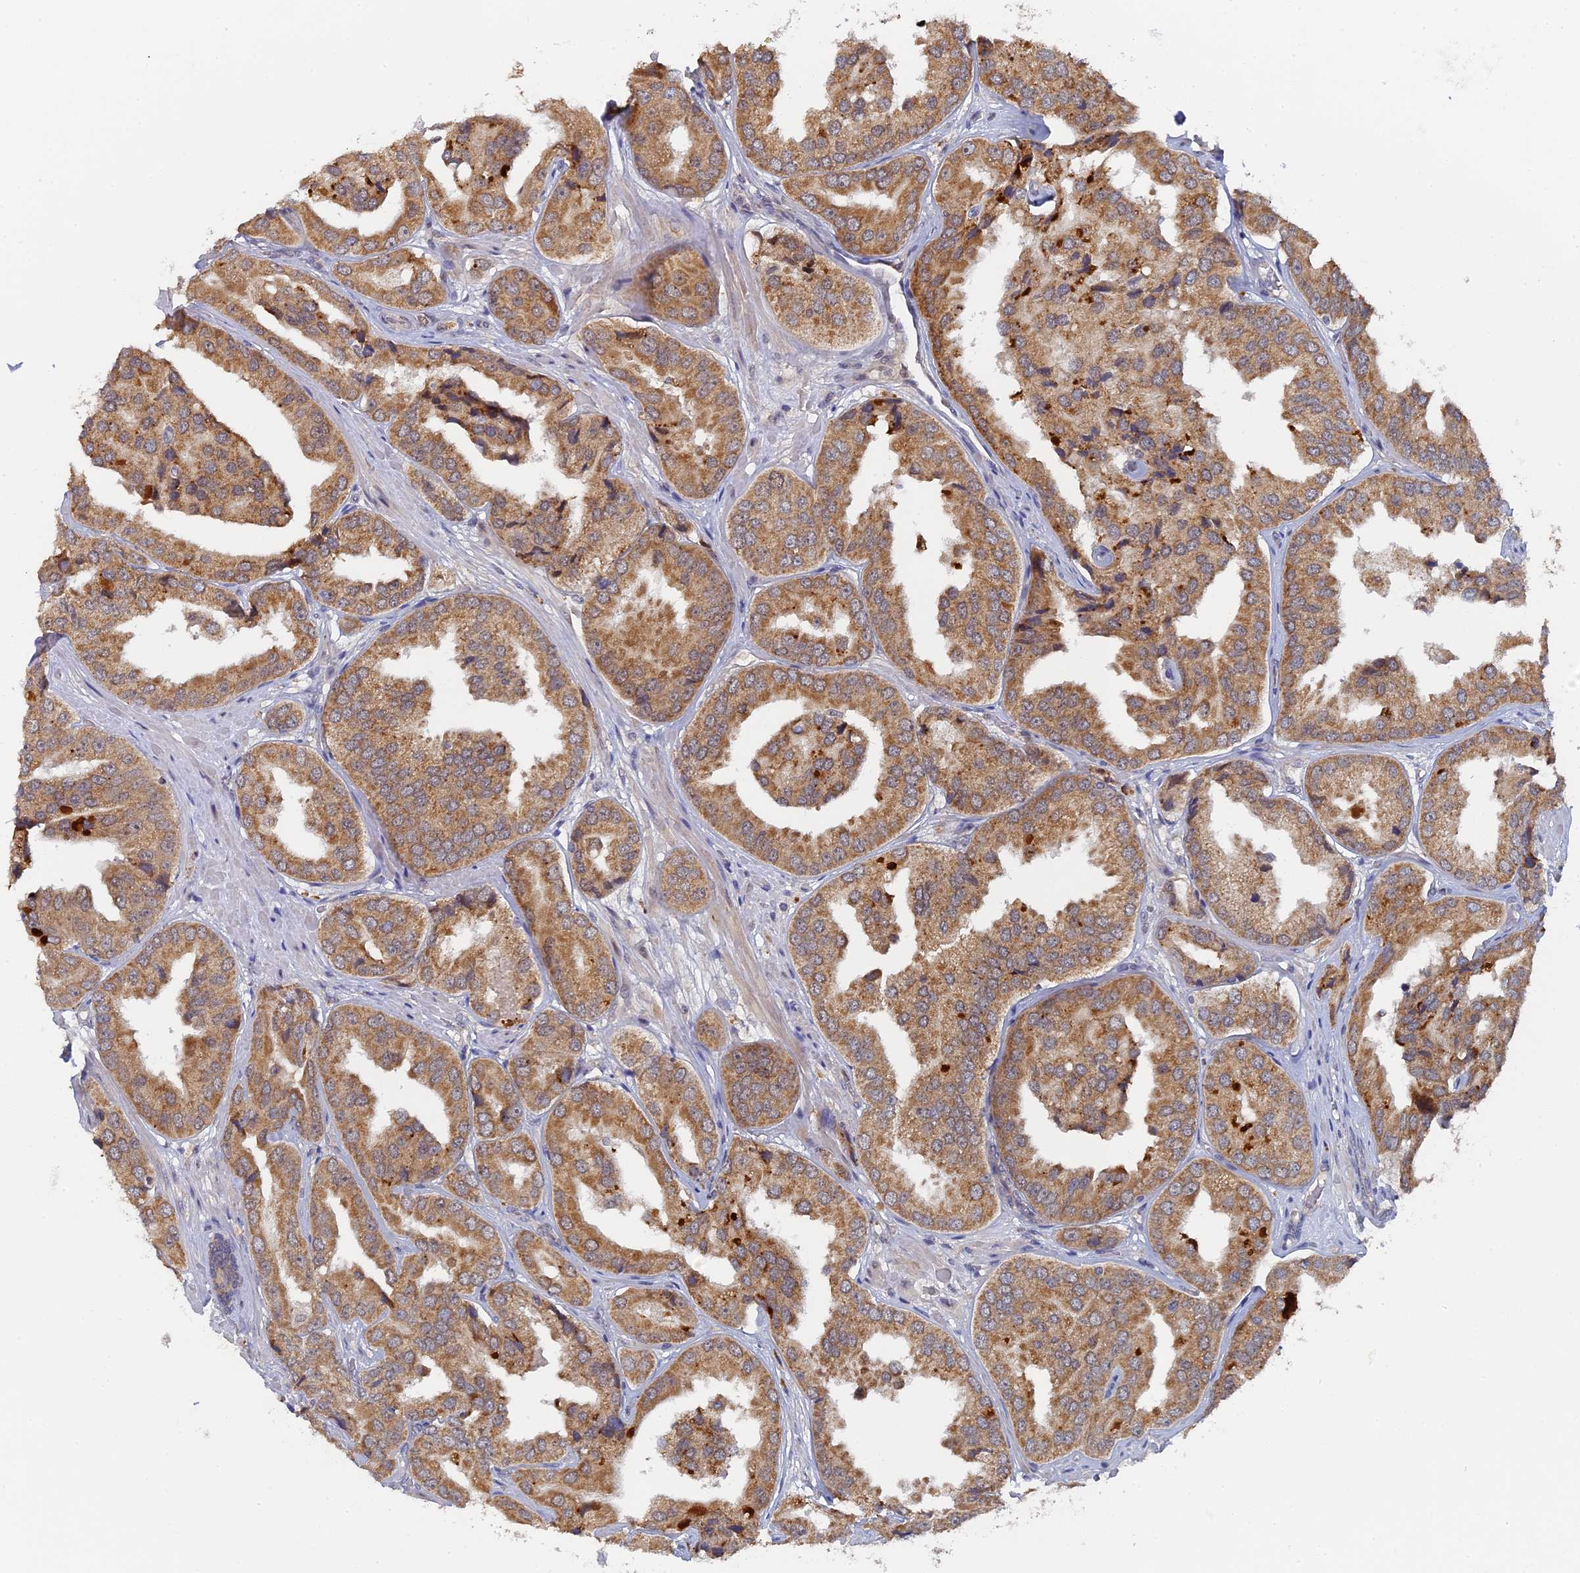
{"staining": {"intensity": "moderate", "quantity": ">75%", "location": "cytoplasmic/membranous"}, "tissue": "prostate cancer", "cell_type": "Tumor cells", "image_type": "cancer", "snomed": [{"axis": "morphology", "description": "Adenocarcinoma, High grade"}, {"axis": "topography", "description": "Prostate"}], "caption": "The immunohistochemical stain shows moderate cytoplasmic/membranous expression in tumor cells of prostate adenocarcinoma (high-grade) tissue.", "gene": "MIGA2", "patient": {"sex": "male", "age": 63}}